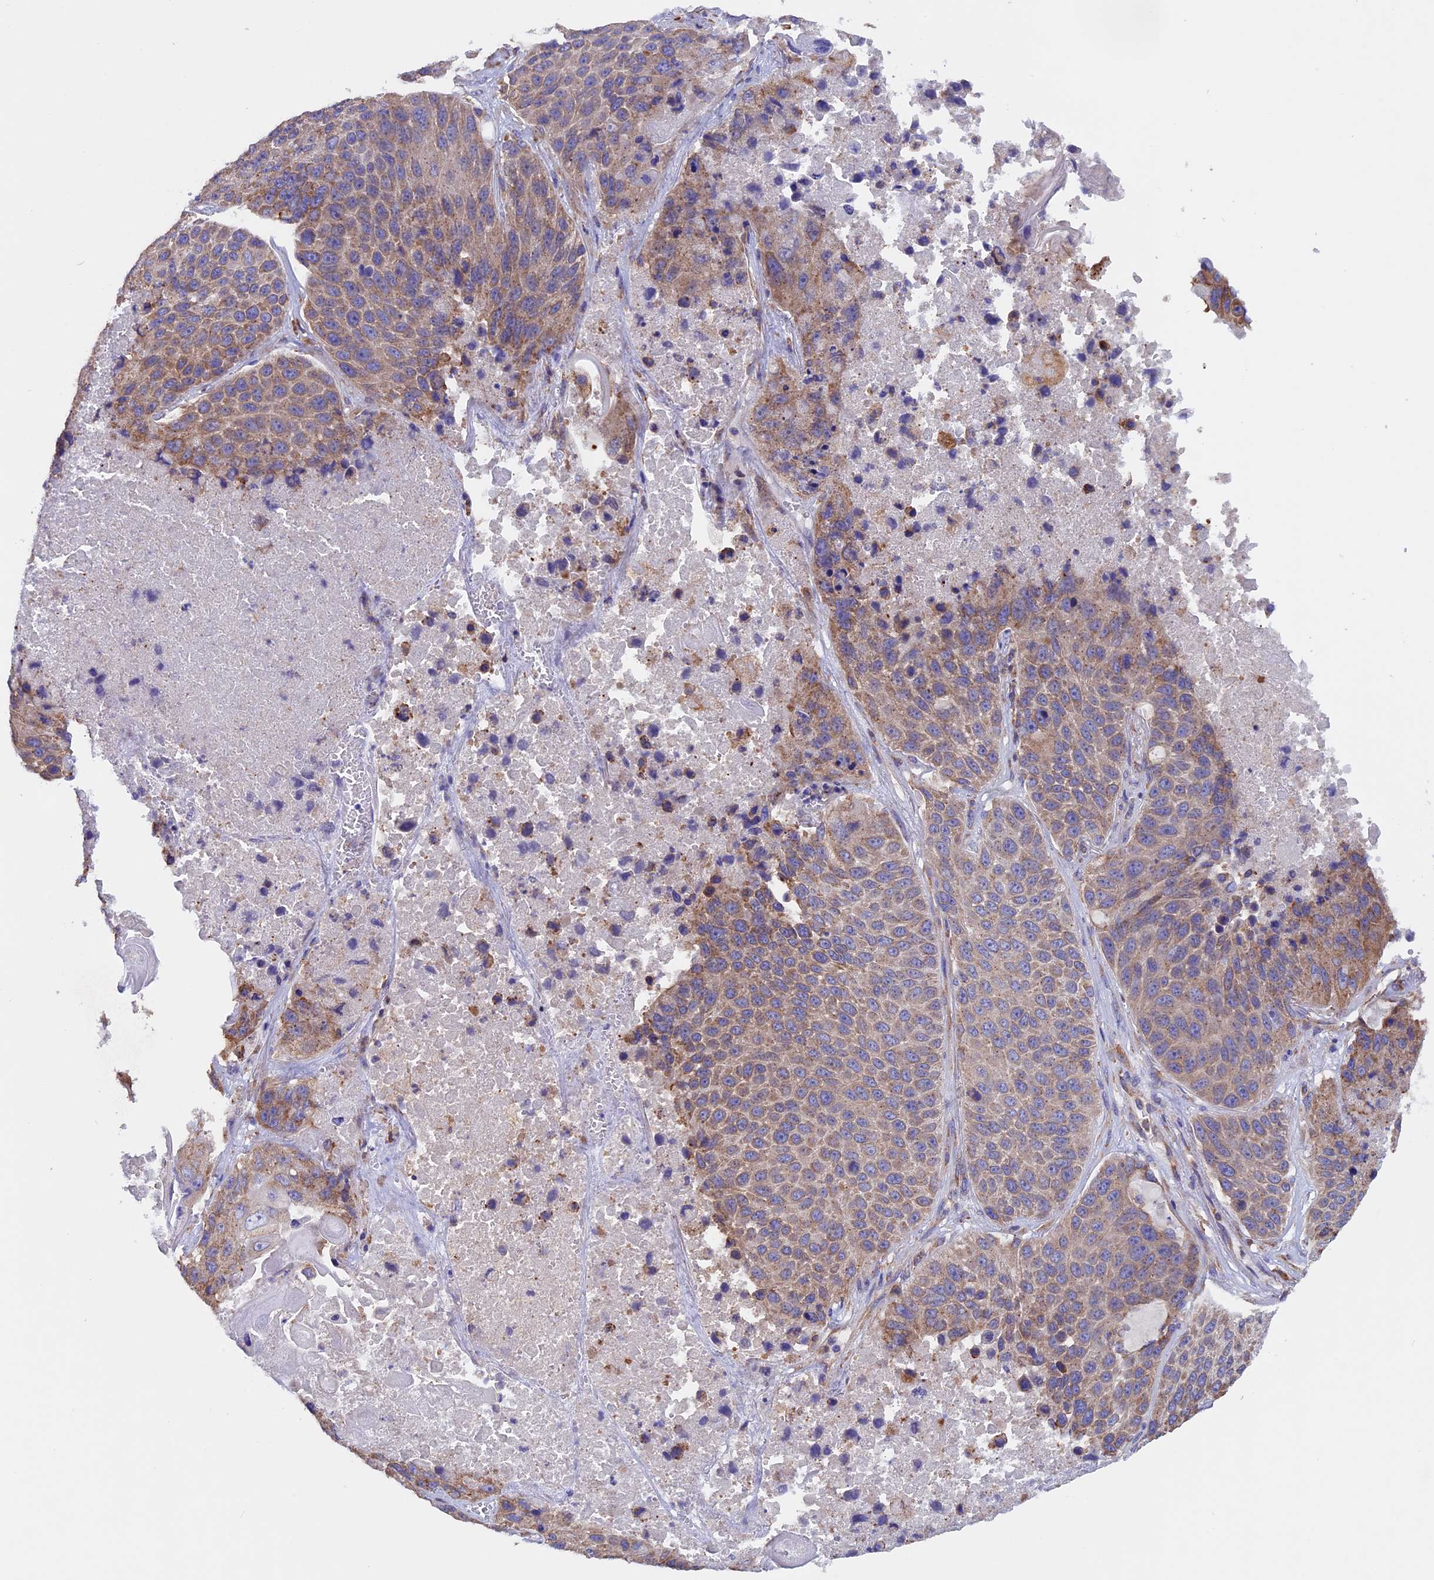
{"staining": {"intensity": "moderate", "quantity": ">75%", "location": "cytoplasmic/membranous"}, "tissue": "lung cancer", "cell_type": "Tumor cells", "image_type": "cancer", "snomed": [{"axis": "morphology", "description": "Squamous cell carcinoma, NOS"}, {"axis": "topography", "description": "Lung"}], "caption": "A micrograph of squamous cell carcinoma (lung) stained for a protein exhibits moderate cytoplasmic/membranous brown staining in tumor cells.", "gene": "BTBD3", "patient": {"sex": "male", "age": 61}}